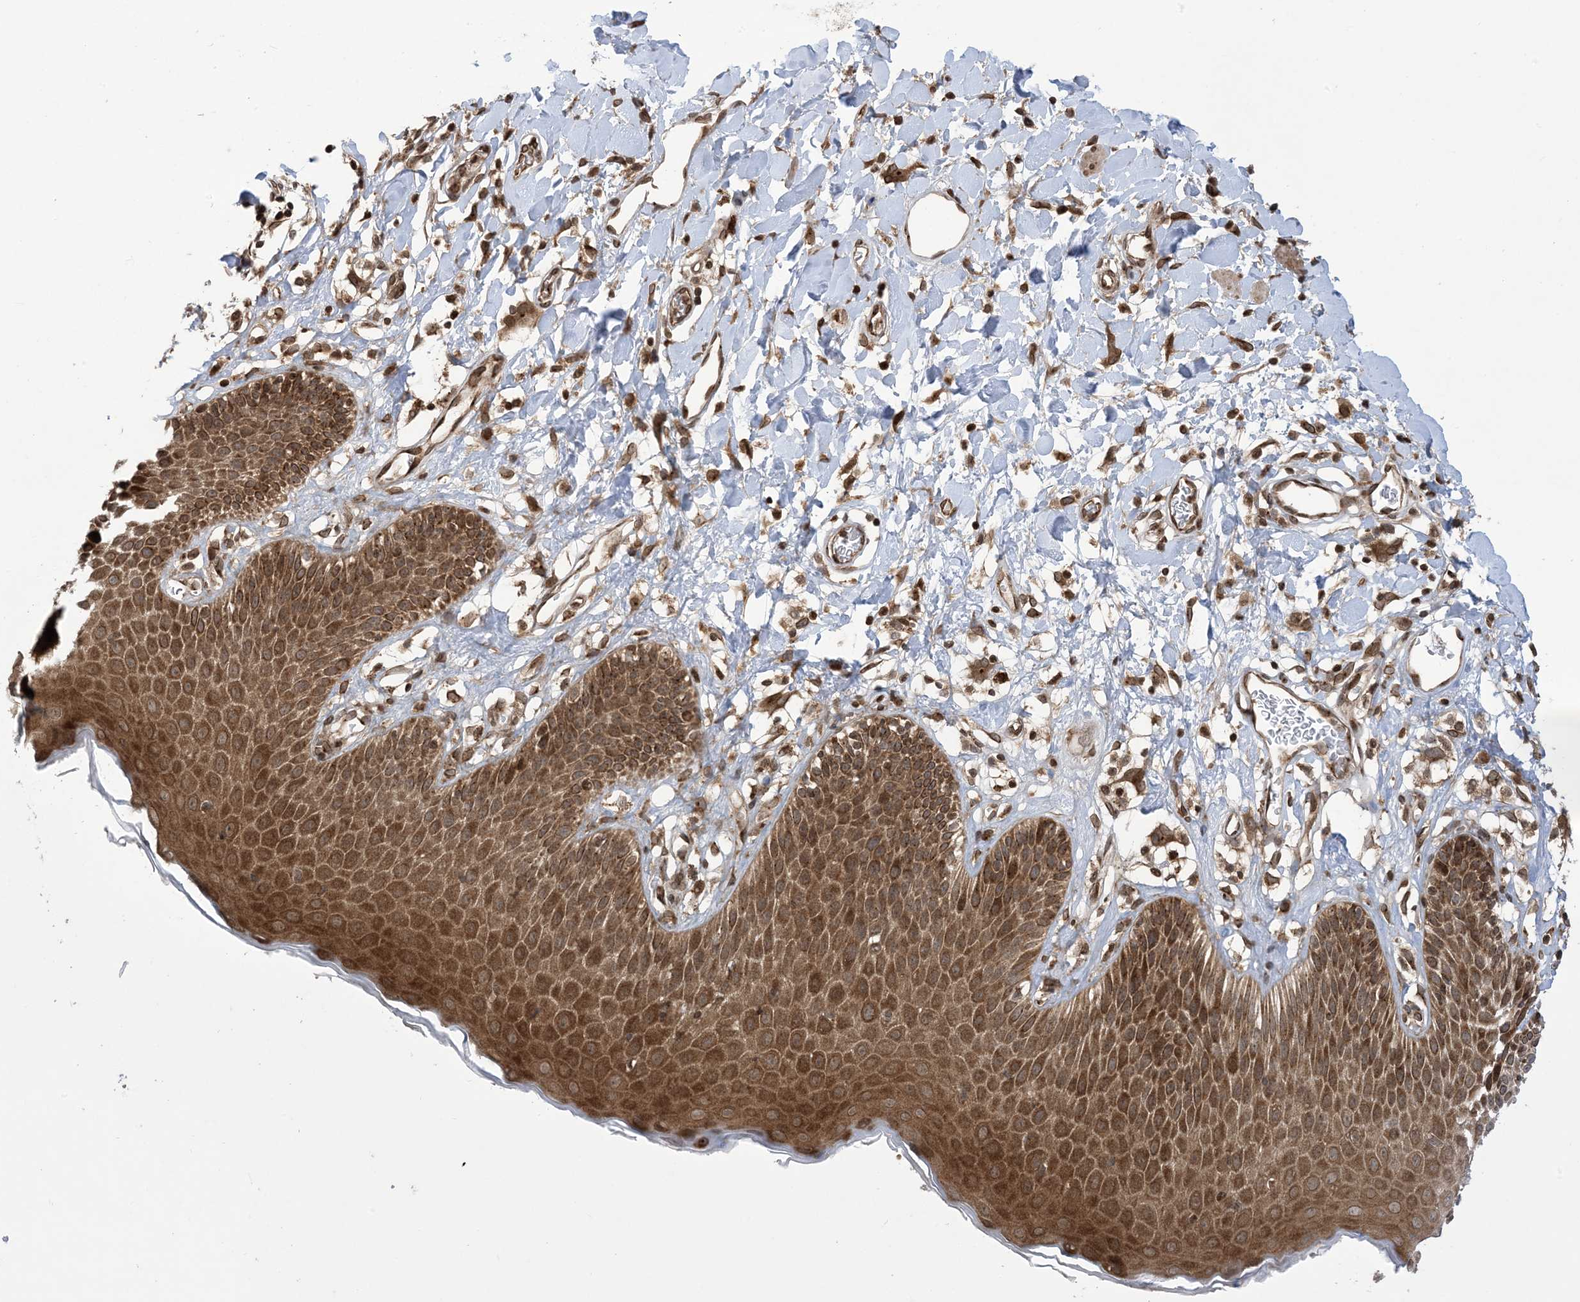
{"staining": {"intensity": "strong", "quantity": ">75%", "location": "cytoplasmic/membranous"}, "tissue": "skin", "cell_type": "Epidermal cells", "image_type": "normal", "snomed": [{"axis": "morphology", "description": "Normal tissue, NOS"}, {"axis": "topography", "description": "Vulva"}], "caption": "Skin stained for a protein (brown) shows strong cytoplasmic/membranous positive expression in approximately >75% of epidermal cells.", "gene": "CASP4", "patient": {"sex": "female", "age": 68}}